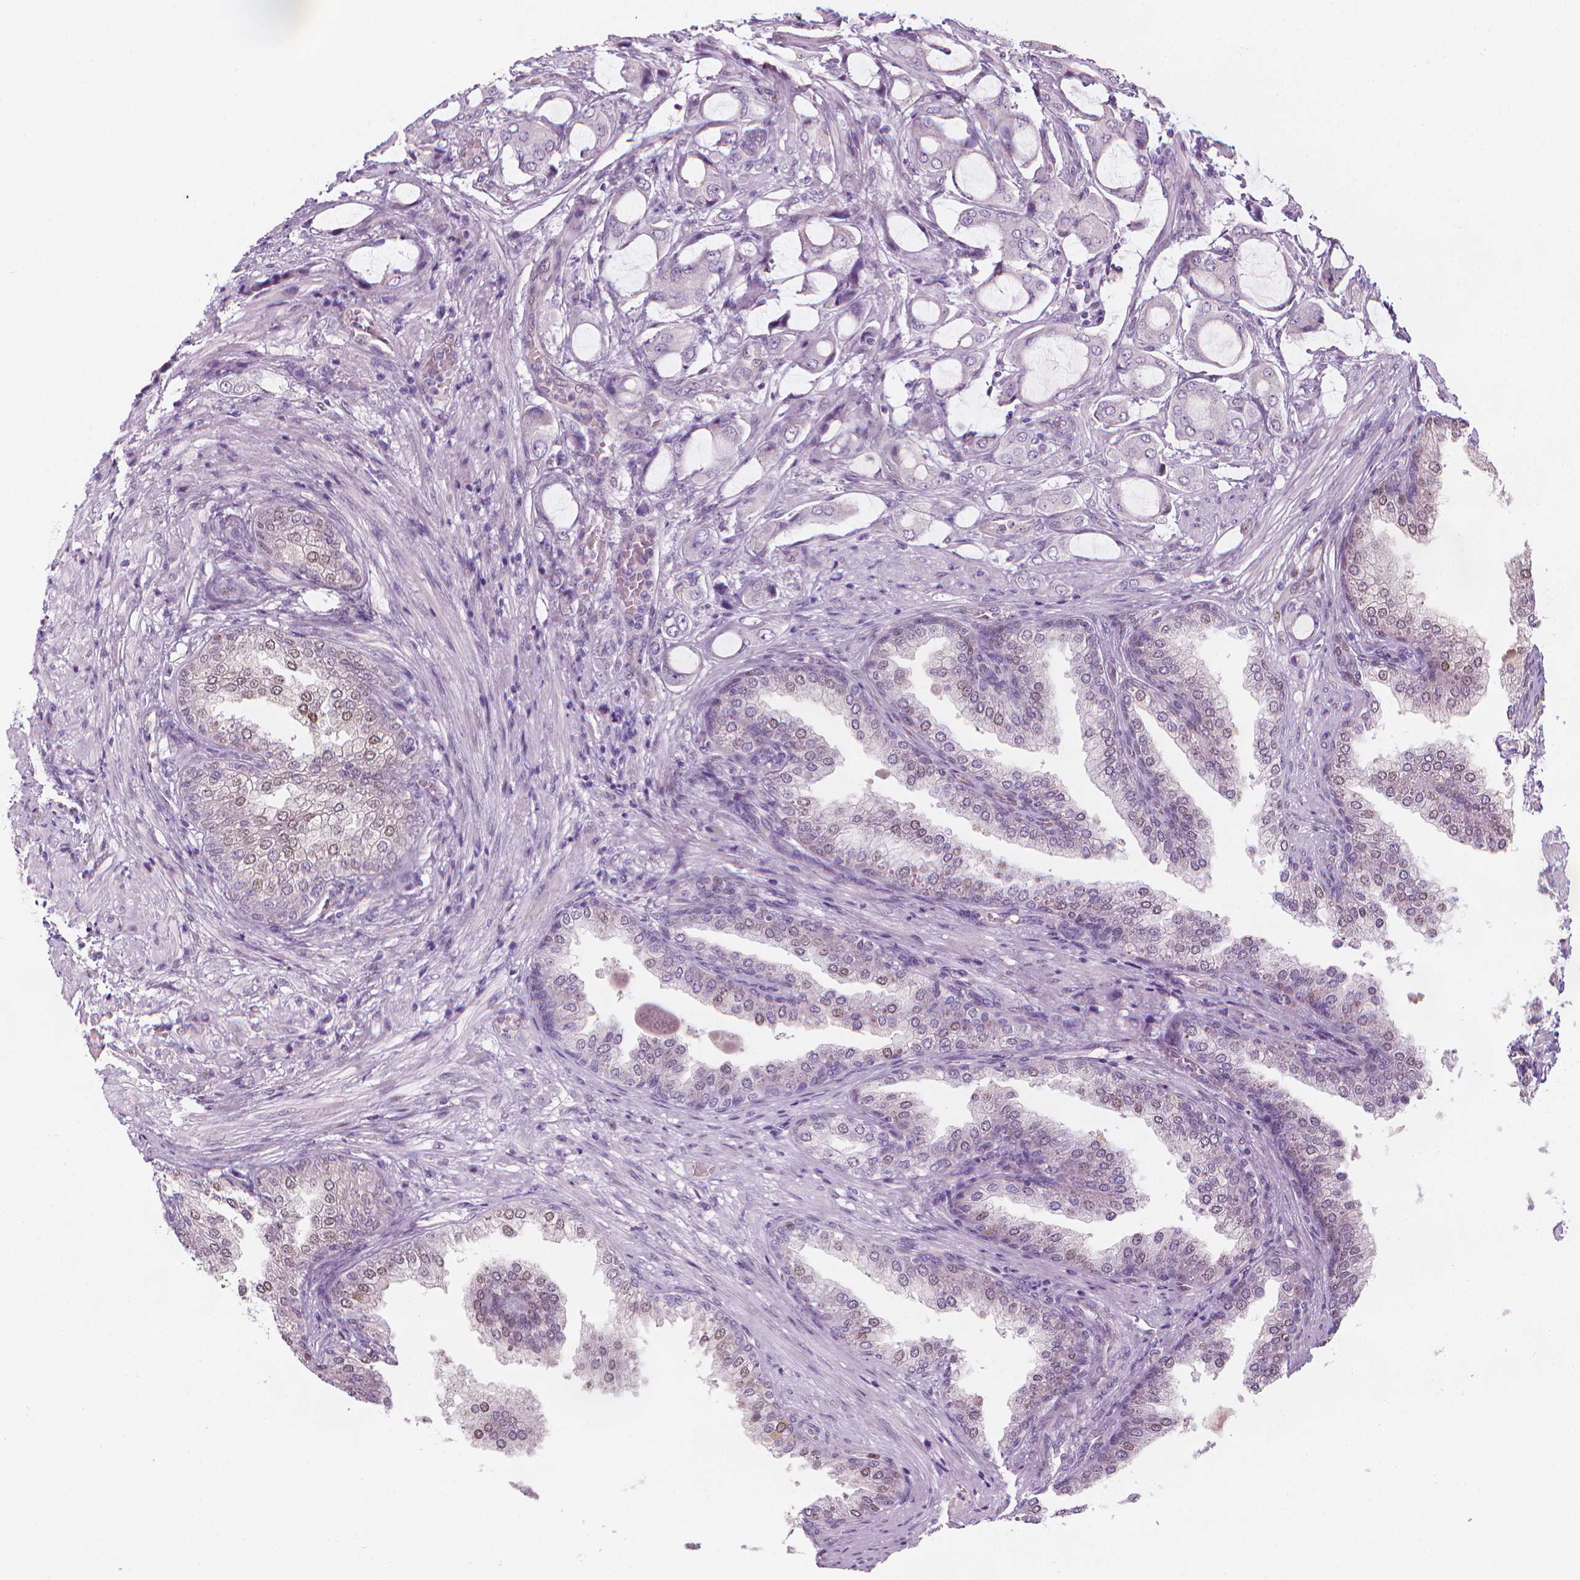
{"staining": {"intensity": "negative", "quantity": "none", "location": "none"}, "tissue": "prostate cancer", "cell_type": "Tumor cells", "image_type": "cancer", "snomed": [{"axis": "morphology", "description": "Adenocarcinoma, NOS"}, {"axis": "topography", "description": "Prostate"}], "caption": "Immunohistochemical staining of prostate cancer (adenocarcinoma) displays no significant positivity in tumor cells.", "gene": "CDKN1C", "patient": {"sex": "male", "age": 63}}